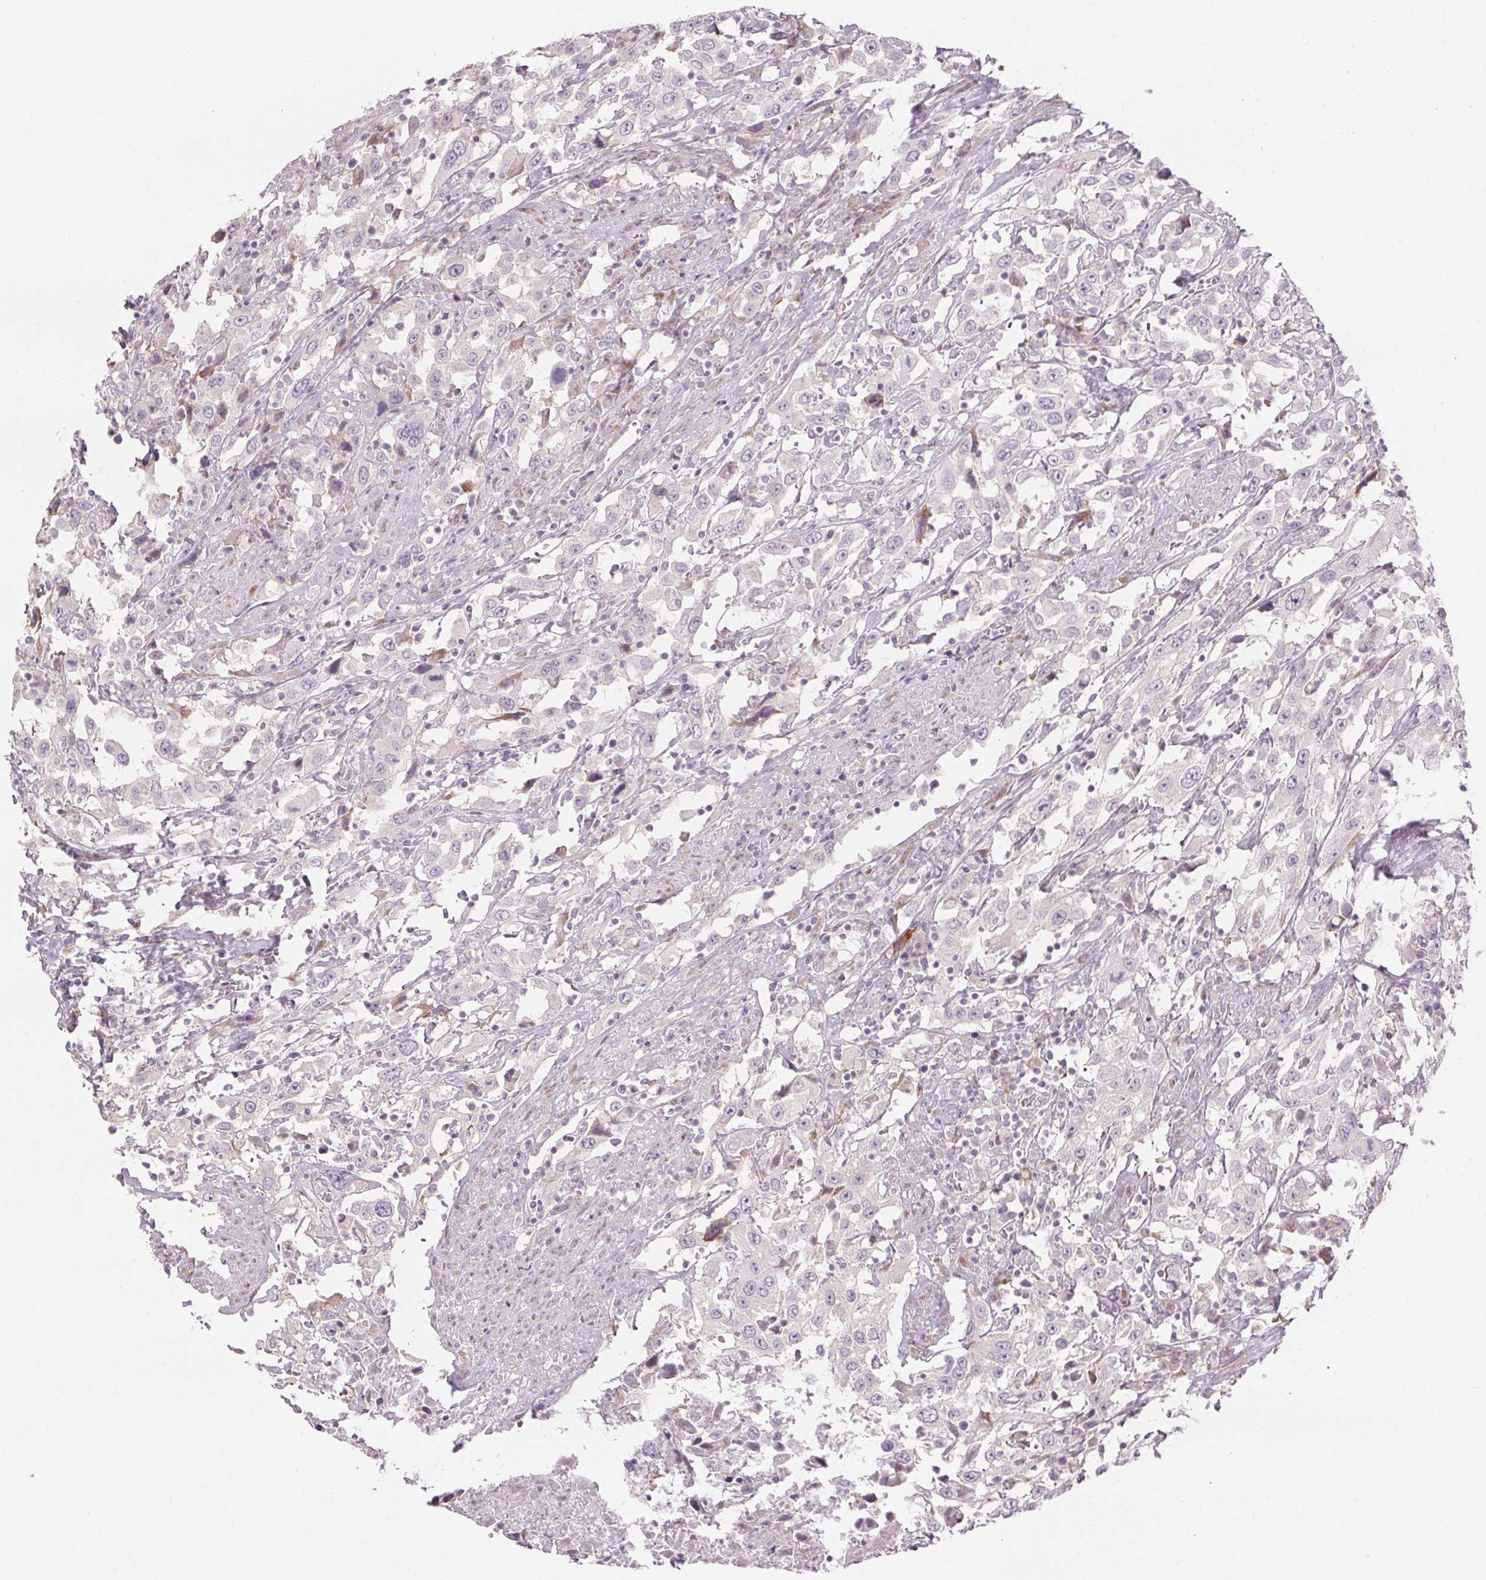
{"staining": {"intensity": "negative", "quantity": "none", "location": "none"}, "tissue": "urothelial cancer", "cell_type": "Tumor cells", "image_type": "cancer", "snomed": [{"axis": "morphology", "description": "Urothelial carcinoma, High grade"}, {"axis": "topography", "description": "Urinary bladder"}], "caption": "Immunohistochemistry (IHC) histopathology image of neoplastic tissue: urothelial cancer stained with DAB exhibits no significant protein expression in tumor cells.", "gene": "GNMT", "patient": {"sex": "male", "age": 61}}